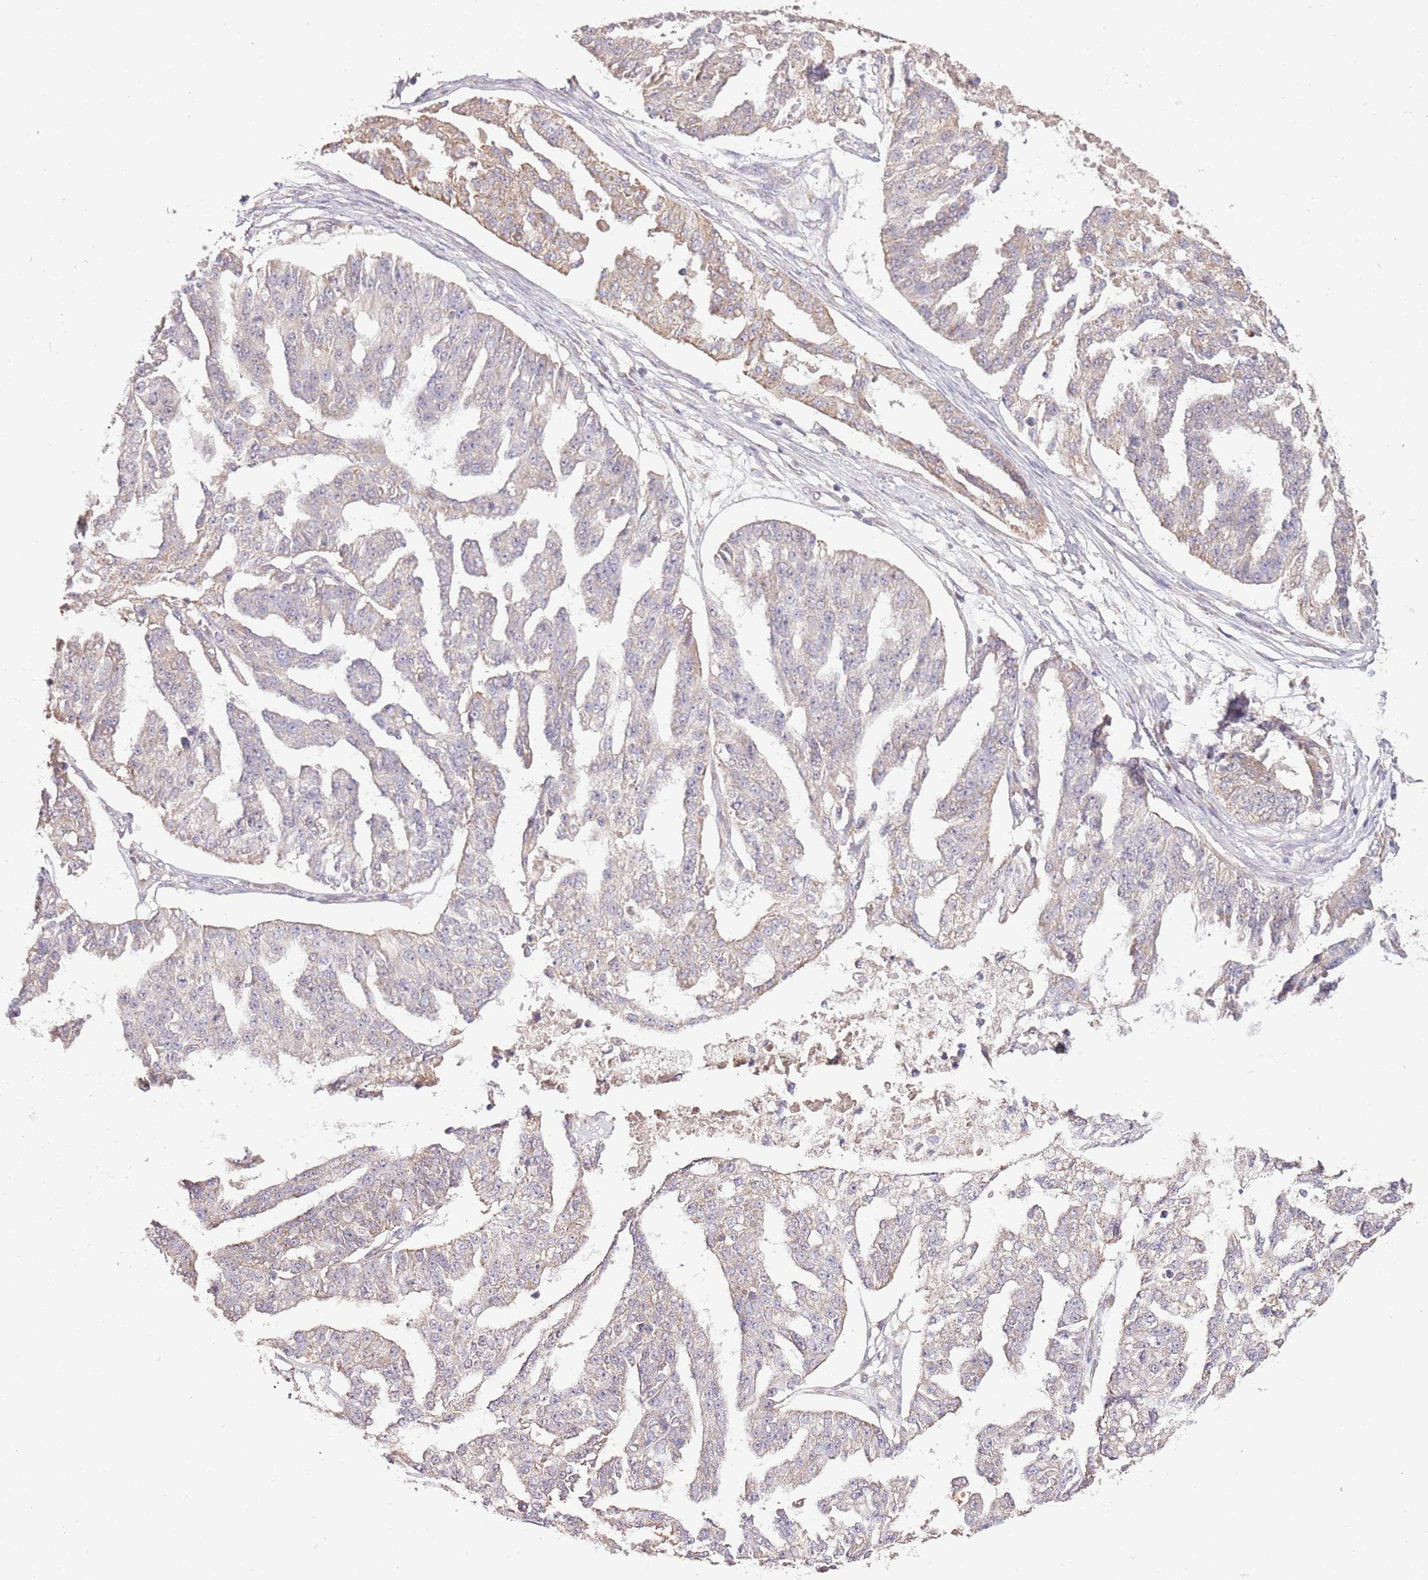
{"staining": {"intensity": "weak", "quantity": "25%-75%", "location": "cytoplasmic/membranous"}, "tissue": "ovarian cancer", "cell_type": "Tumor cells", "image_type": "cancer", "snomed": [{"axis": "morphology", "description": "Cystadenocarcinoma, serous, NOS"}, {"axis": "topography", "description": "Ovary"}], "caption": "DAB (3,3'-diaminobenzidine) immunohistochemical staining of ovarian serous cystadenocarcinoma displays weak cytoplasmic/membranous protein positivity in about 25%-75% of tumor cells.", "gene": "IVD", "patient": {"sex": "female", "age": 58}}